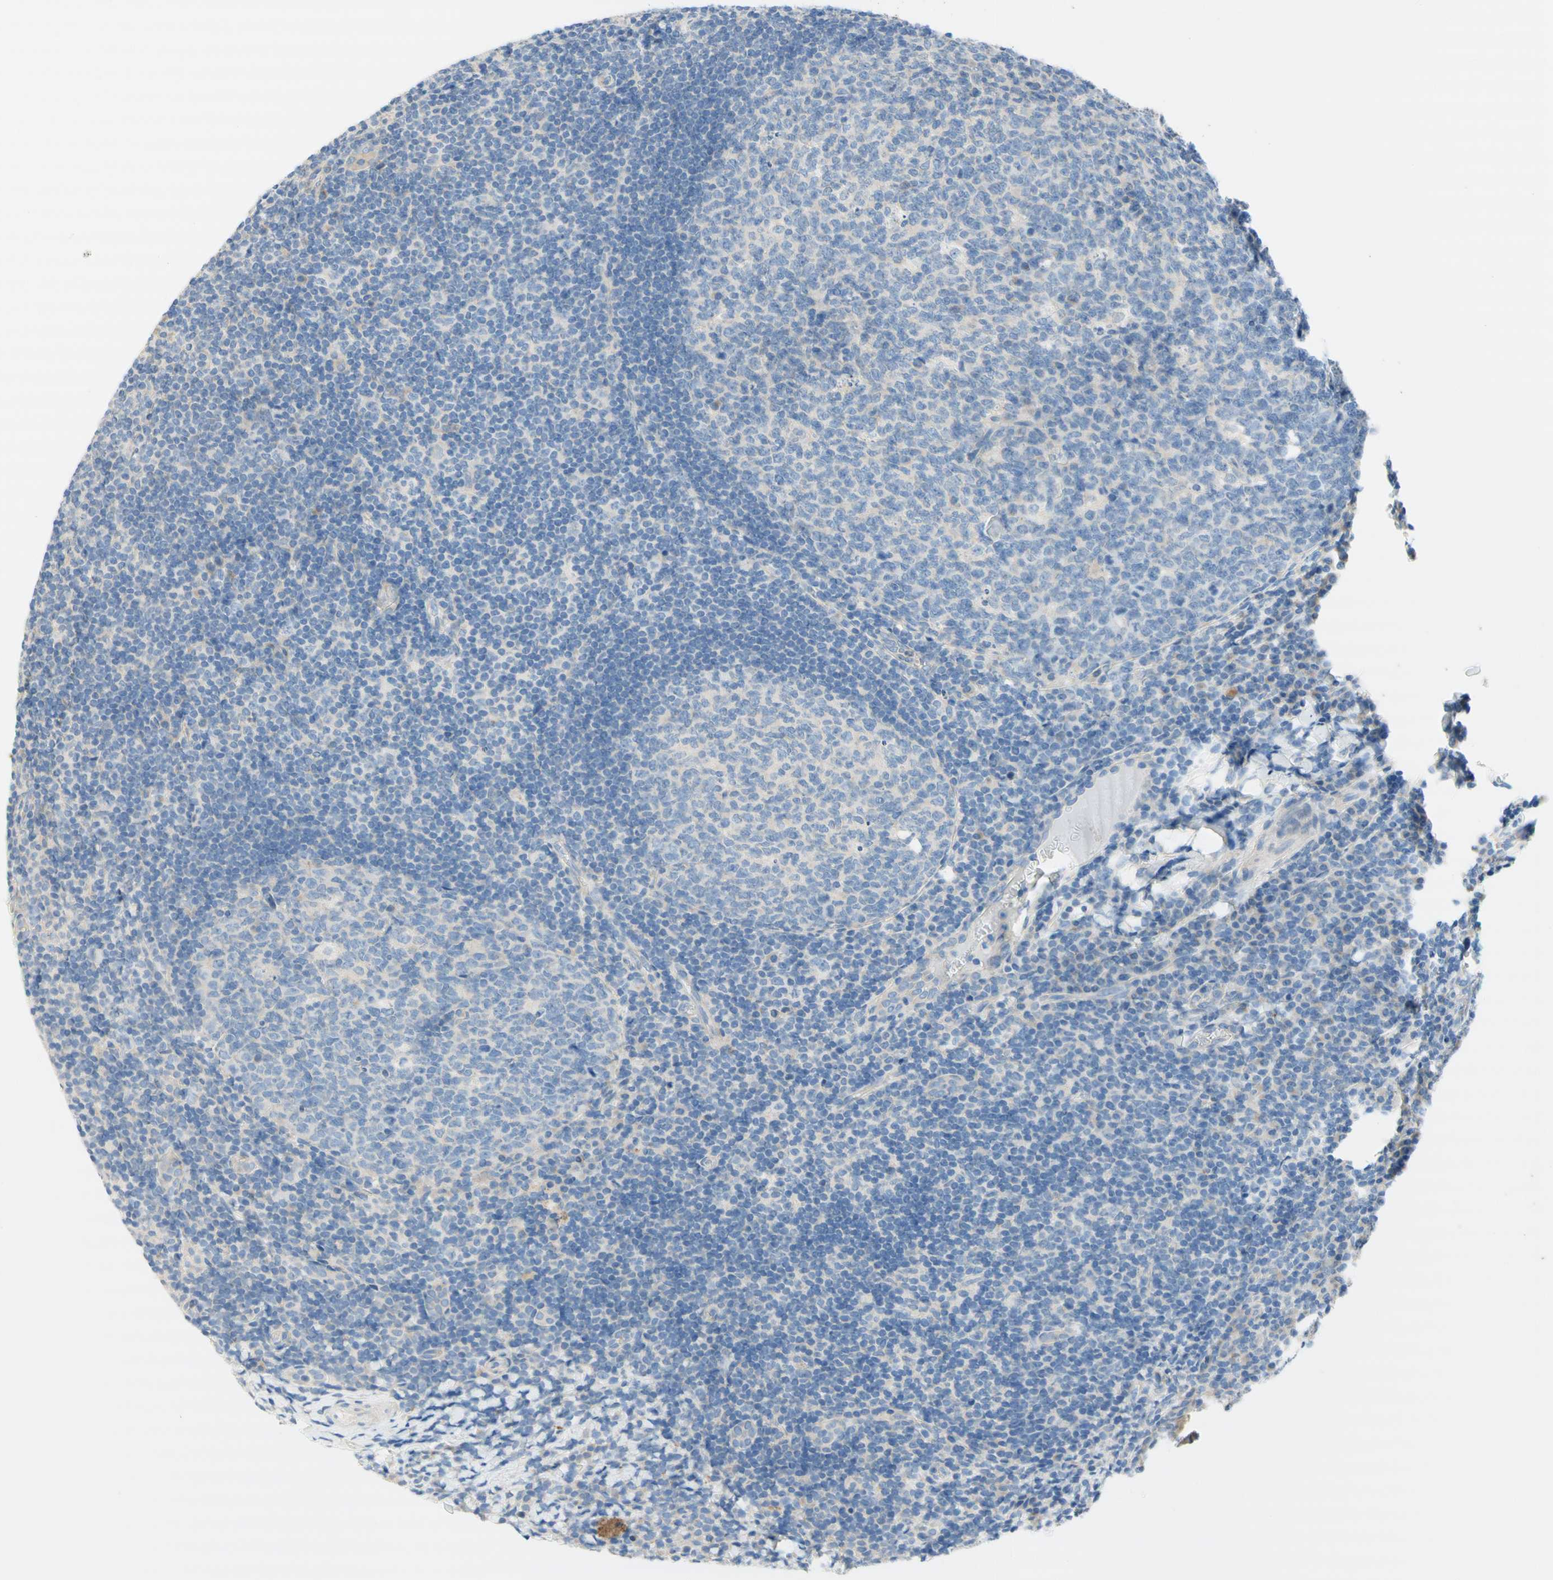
{"staining": {"intensity": "negative", "quantity": "none", "location": "none"}, "tissue": "tonsil", "cell_type": "Germinal center cells", "image_type": "normal", "snomed": [{"axis": "morphology", "description": "Normal tissue, NOS"}, {"axis": "topography", "description": "Tonsil"}], "caption": "Immunohistochemistry micrograph of normal human tonsil stained for a protein (brown), which demonstrates no expression in germinal center cells.", "gene": "F3", "patient": {"sex": "male", "age": 37}}